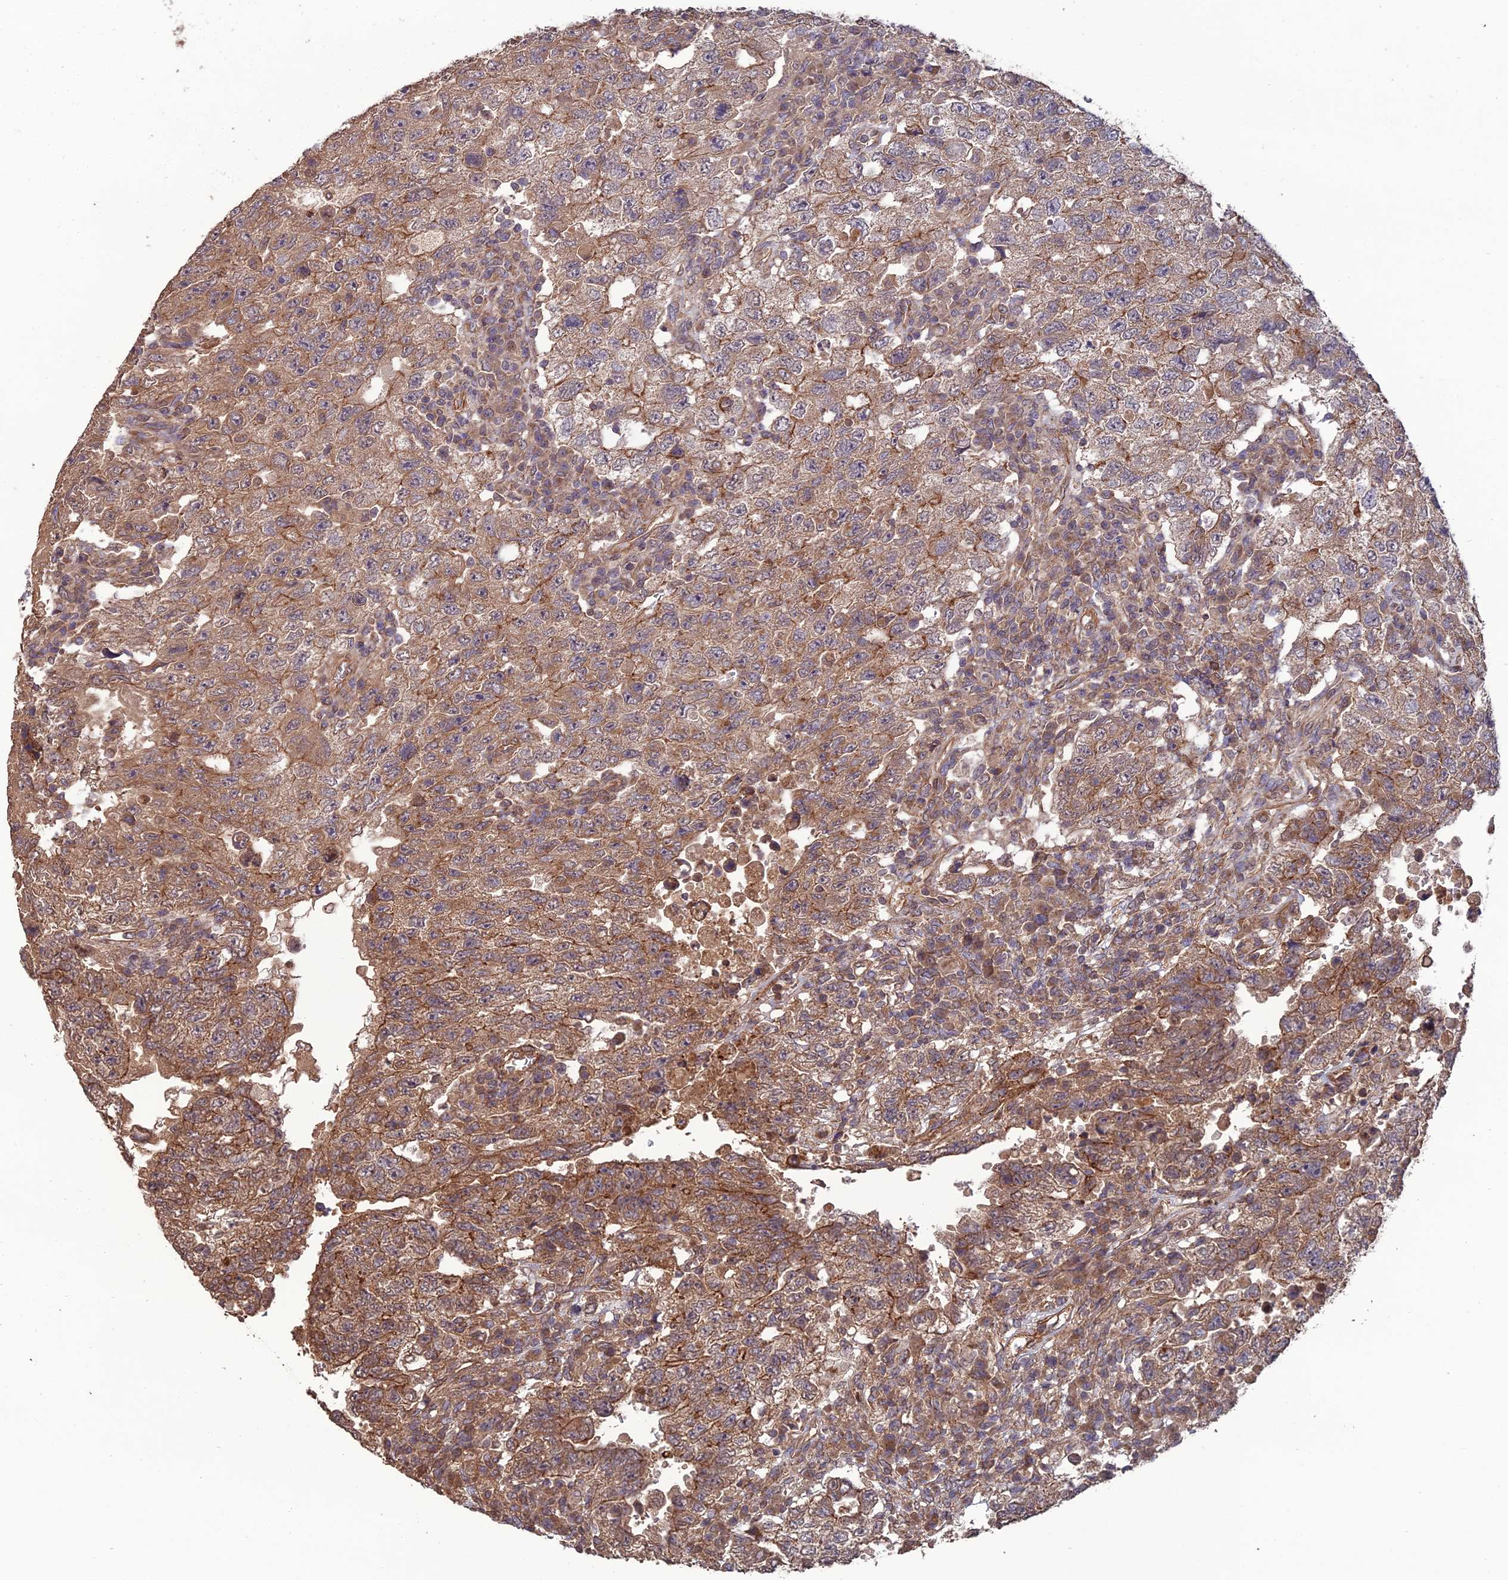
{"staining": {"intensity": "moderate", "quantity": ">75%", "location": "cytoplasmic/membranous"}, "tissue": "testis cancer", "cell_type": "Tumor cells", "image_type": "cancer", "snomed": [{"axis": "morphology", "description": "Carcinoma, Embryonal, NOS"}, {"axis": "topography", "description": "Testis"}], "caption": "Testis embryonal carcinoma was stained to show a protein in brown. There is medium levels of moderate cytoplasmic/membranous expression in approximately >75% of tumor cells.", "gene": "ATP6V0A2", "patient": {"sex": "male", "age": 26}}